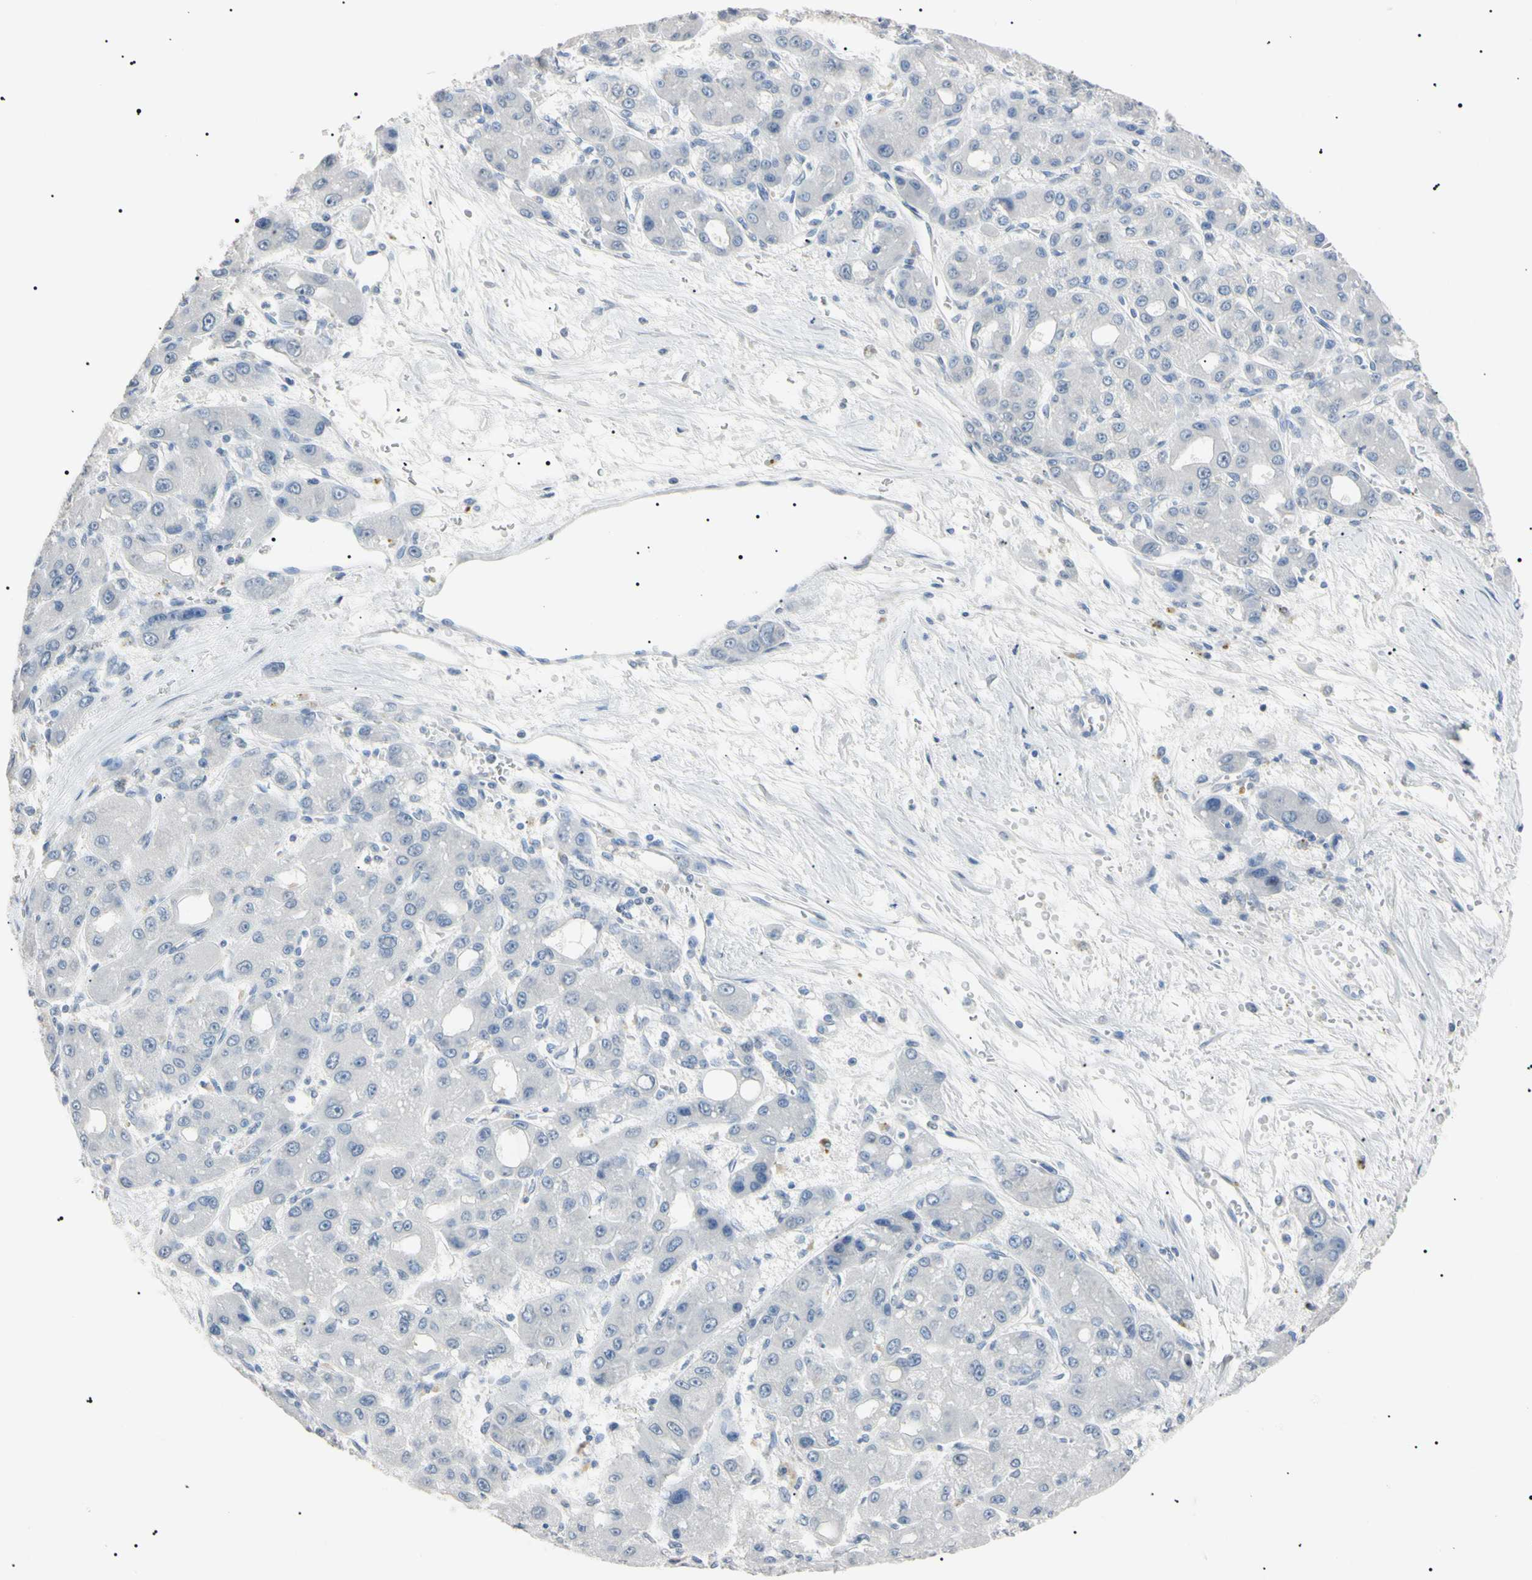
{"staining": {"intensity": "negative", "quantity": "none", "location": "none"}, "tissue": "liver cancer", "cell_type": "Tumor cells", "image_type": "cancer", "snomed": [{"axis": "morphology", "description": "Carcinoma, Hepatocellular, NOS"}, {"axis": "topography", "description": "Liver"}], "caption": "High magnification brightfield microscopy of liver hepatocellular carcinoma stained with DAB (3,3'-diaminobenzidine) (brown) and counterstained with hematoxylin (blue): tumor cells show no significant staining.", "gene": "CGB3", "patient": {"sex": "male", "age": 55}}